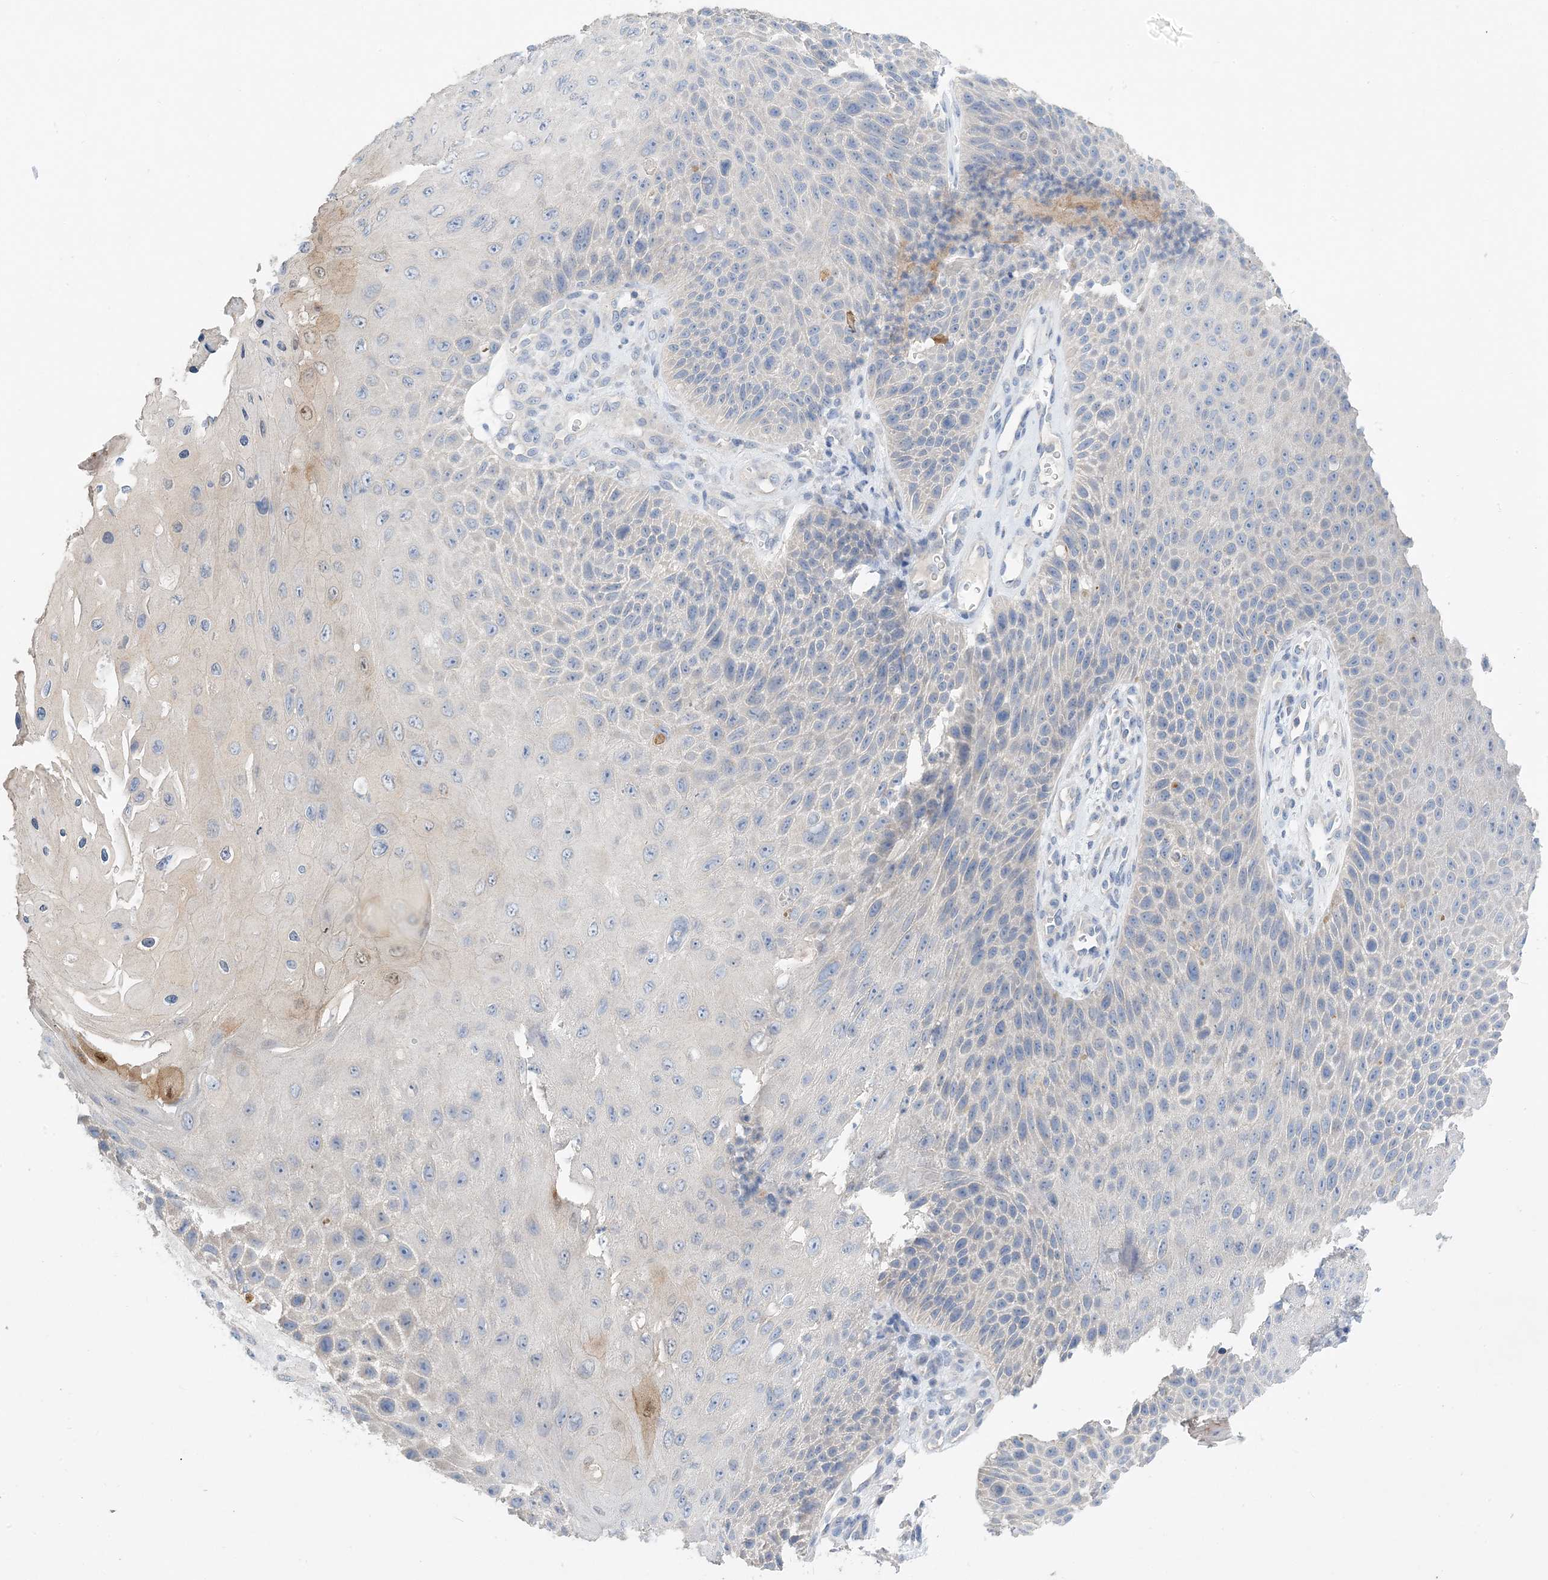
{"staining": {"intensity": "negative", "quantity": "none", "location": "none"}, "tissue": "skin cancer", "cell_type": "Tumor cells", "image_type": "cancer", "snomed": [{"axis": "morphology", "description": "Squamous cell carcinoma, NOS"}, {"axis": "topography", "description": "Skin"}], "caption": "Immunohistochemistry micrograph of skin cancer stained for a protein (brown), which reveals no expression in tumor cells.", "gene": "KPRP", "patient": {"sex": "female", "age": 88}}